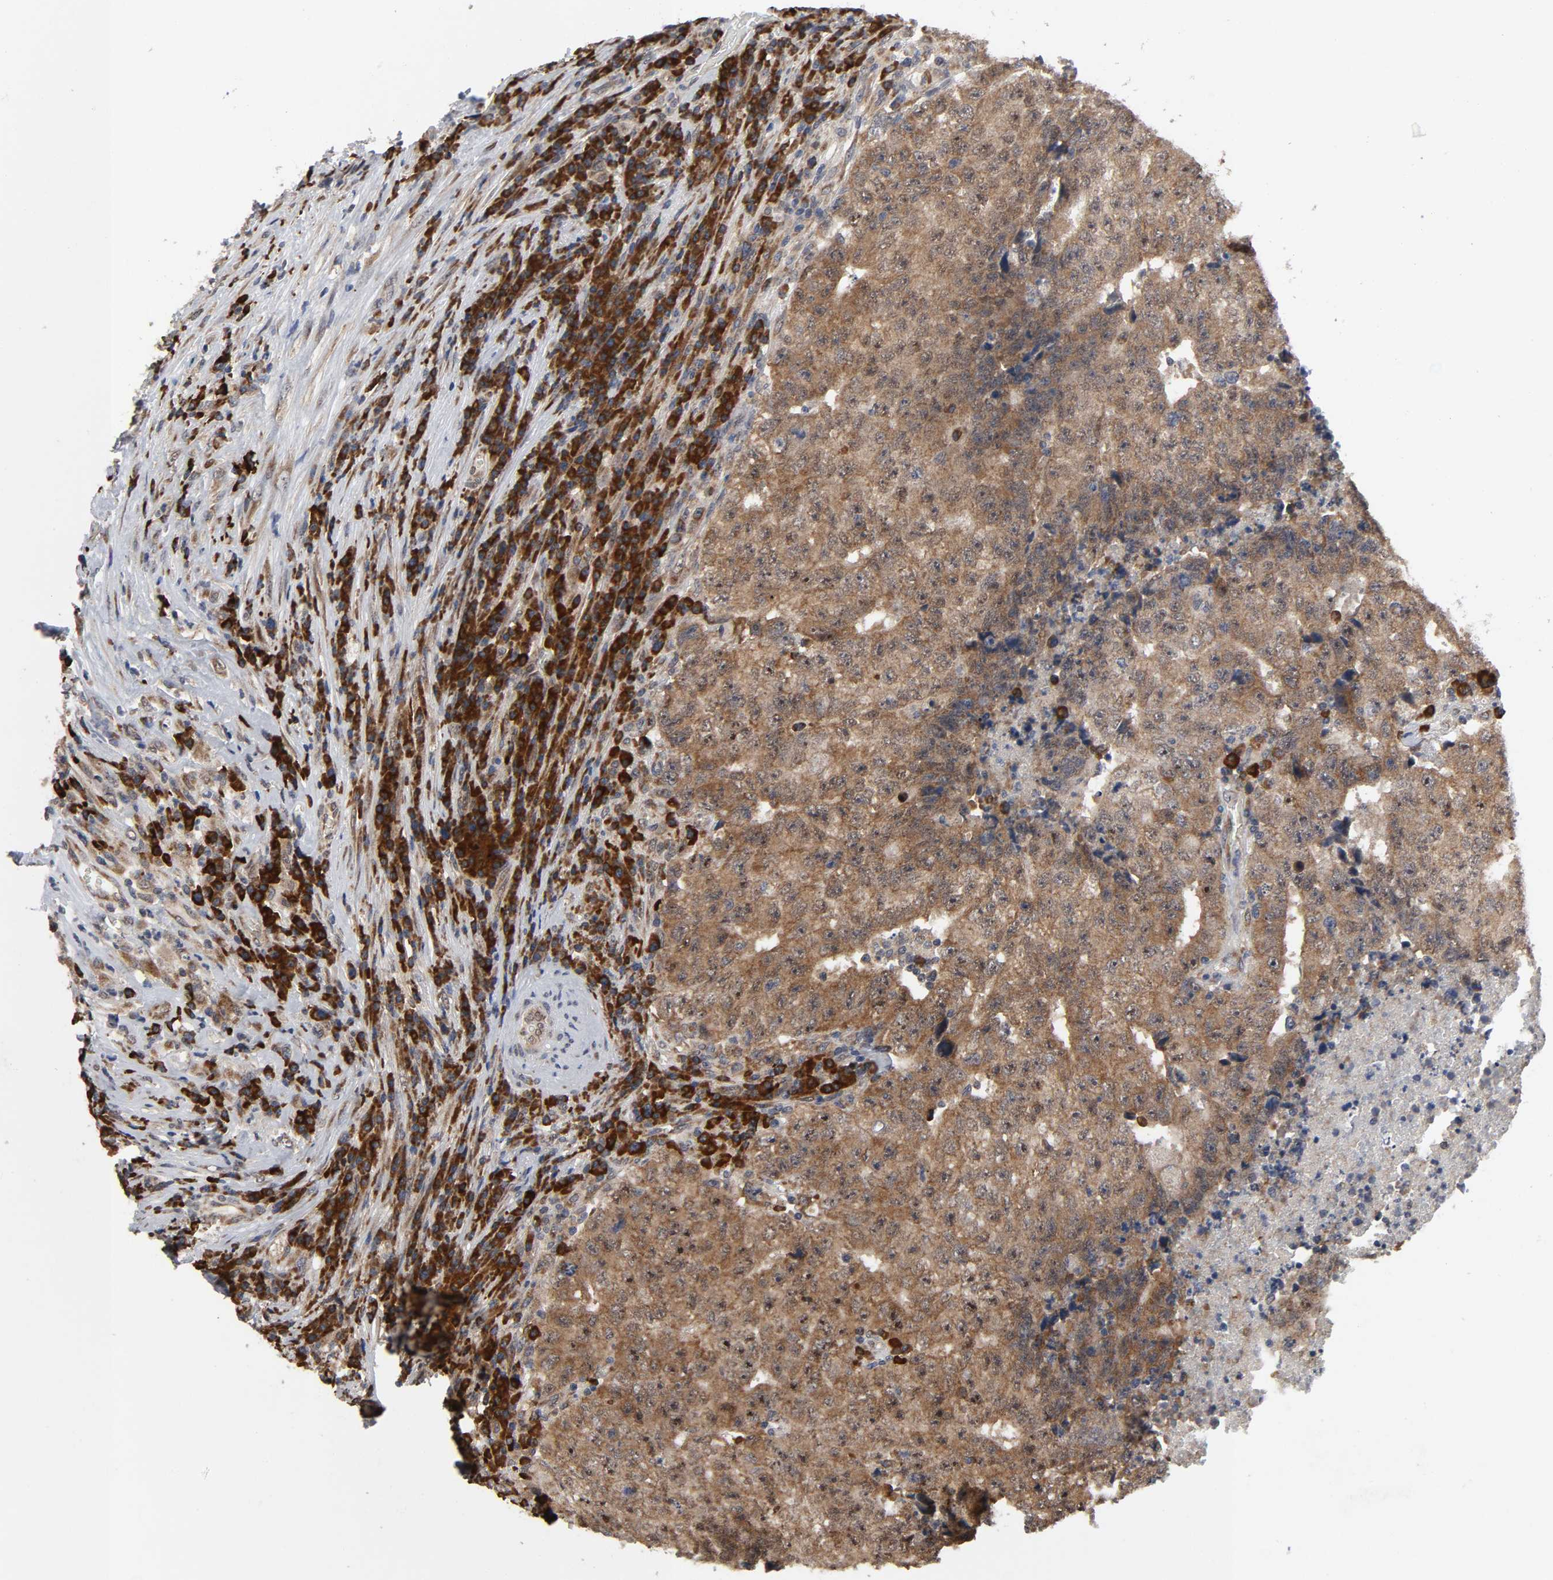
{"staining": {"intensity": "moderate", "quantity": ">75%", "location": "cytoplasmic/membranous"}, "tissue": "testis cancer", "cell_type": "Tumor cells", "image_type": "cancer", "snomed": [{"axis": "morphology", "description": "Necrosis, NOS"}, {"axis": "morphology", "description": "Carcinoma, Embryonal, NOS"}, {"axis": "topography", "description": "Testis"}], "caption": "Immunohistochemical staining of embryonal carcinoma (testis) displays moderate cytoplasmic/membranous protein expression in about >75% of tumor cells. The protein is stained brown, and the nuclei are stained in blue (DAB (3,3'-diaminobenzidine) IHC with brightfield microscopy, high magnification).", "gene": "SLC30A9", "patient": {"sex": "male", "age": 19}}